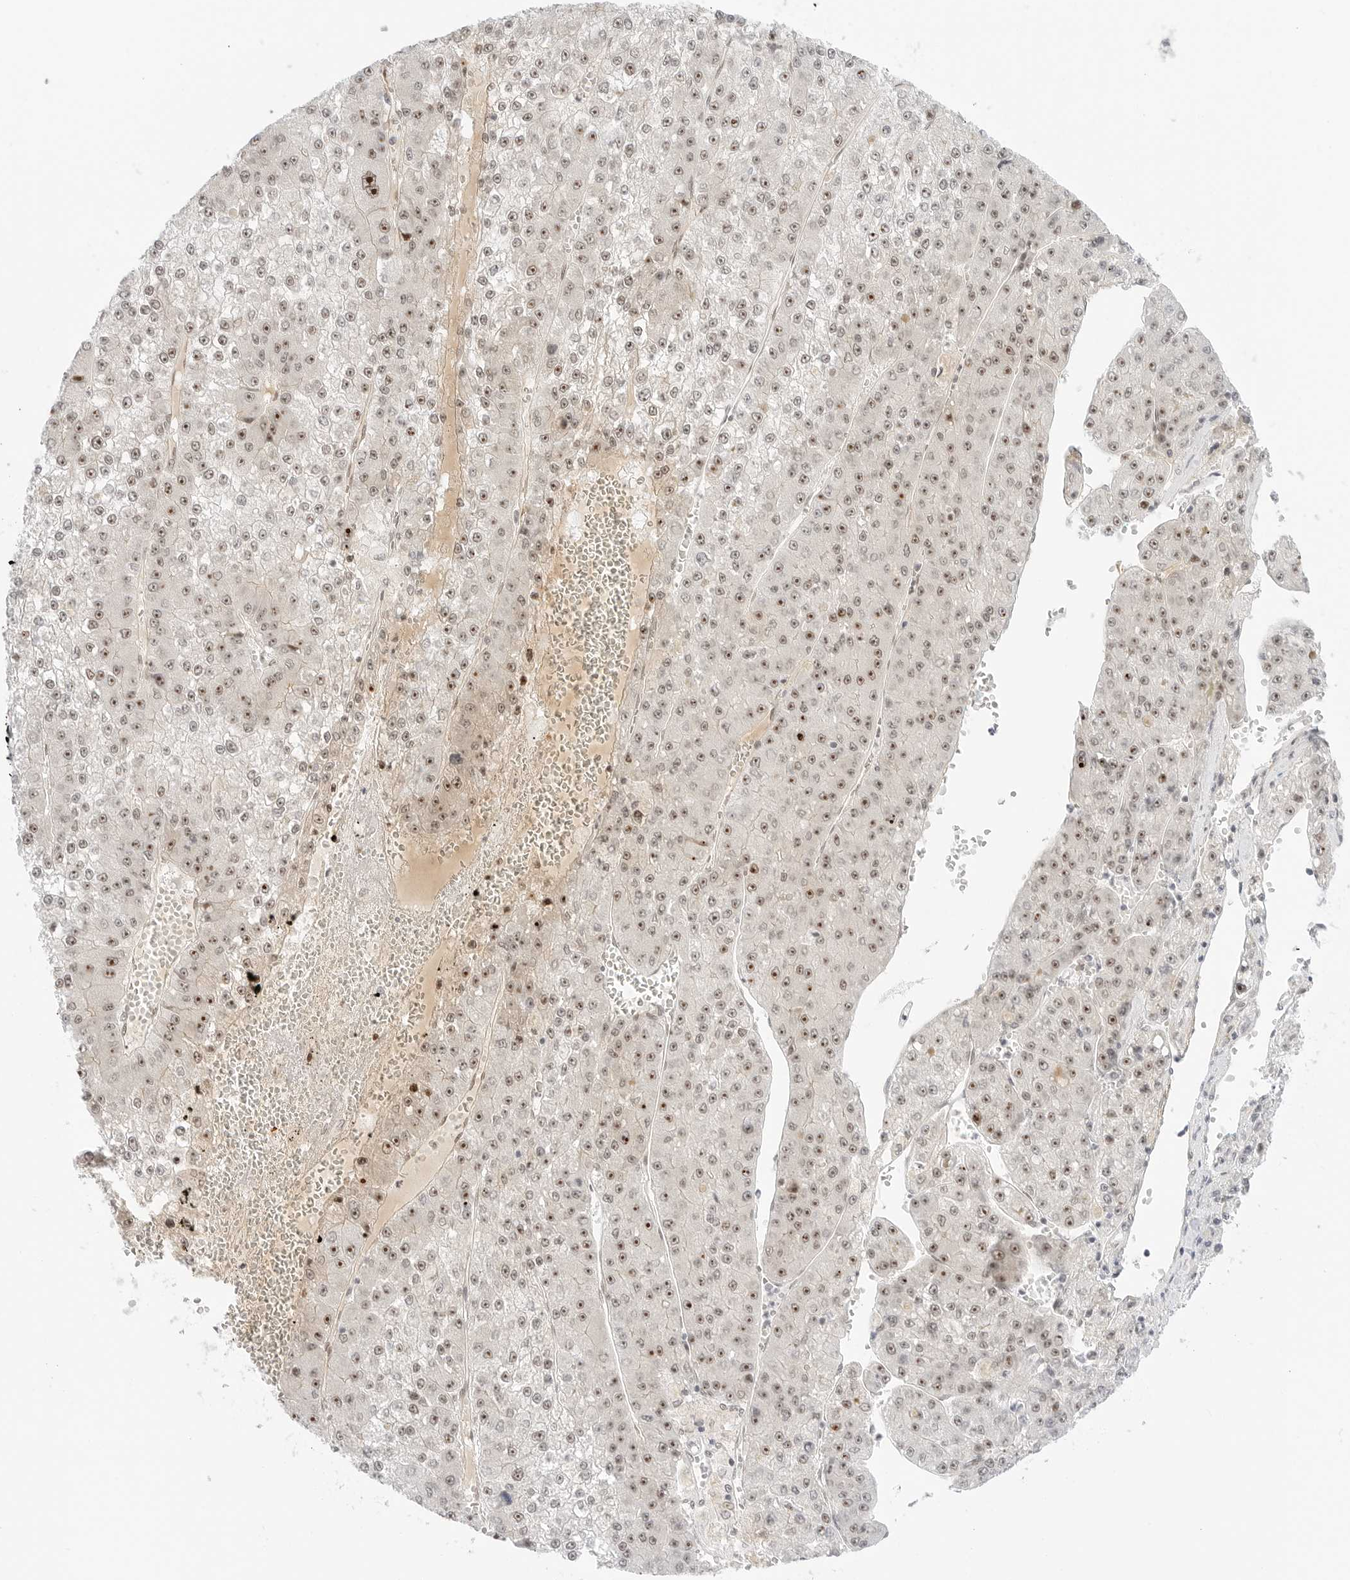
{"staining": {"intensity": "moderate", "quantity": ">75%", "location": "nuclear"}, "tissue": "liver cancer", "cell_type": "Tumor cells", "image_type": "cancer", "snomed": [{"axis": "morphology", "description": "Carcinoma, Hepatocellular, NOS"}, {"axis": "topography", "description": "Liver"}], "caption": "Immunohistochemistry (DAB) staining of liver cancer (hepatocellular carcinoma) reveals moderate nuclear protein staining in about >75% of tumor cells.", "gene": "HIPK3", "patient": {"sex": "female", "age": 73}}